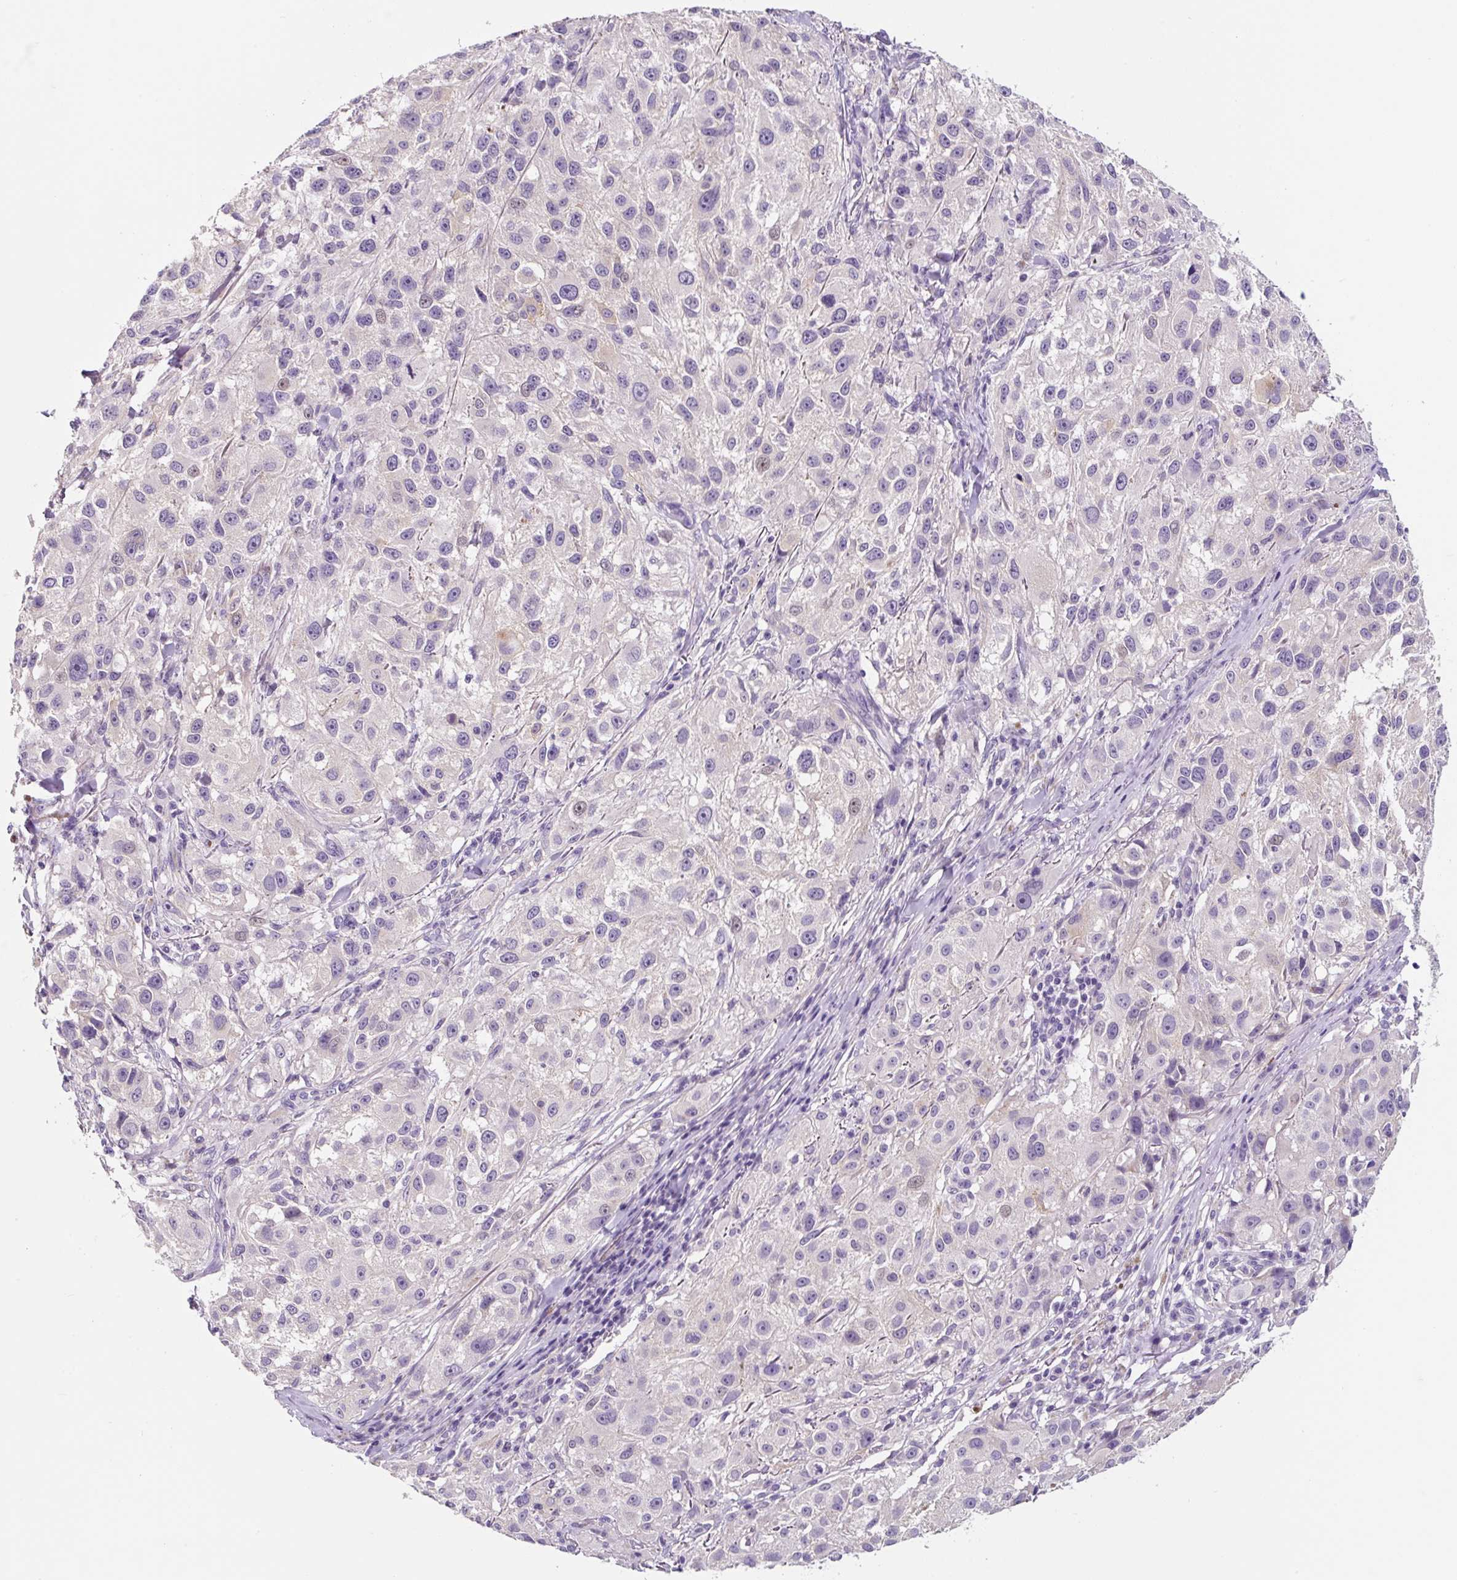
{"staining": {"intensity": "negative", "quantity": "none", "location": "none"}, "tissue": "melanoma", "cell_type": "Tumor cells", "image_type": "cancer", "snomed": [{"axis": "morphology", "description": "Necrosis, NOS"}, {"axis": "morphology", "description": "Malignant melanoma, NOS"}, {"axis": "topography", "description": "Skin"}], "caption": "DAB immunohistochemical staining of melanoma shows no significant staining in tumor cells.", "gene": "SYP", "patient": {"sex": "female", "age": 87}}